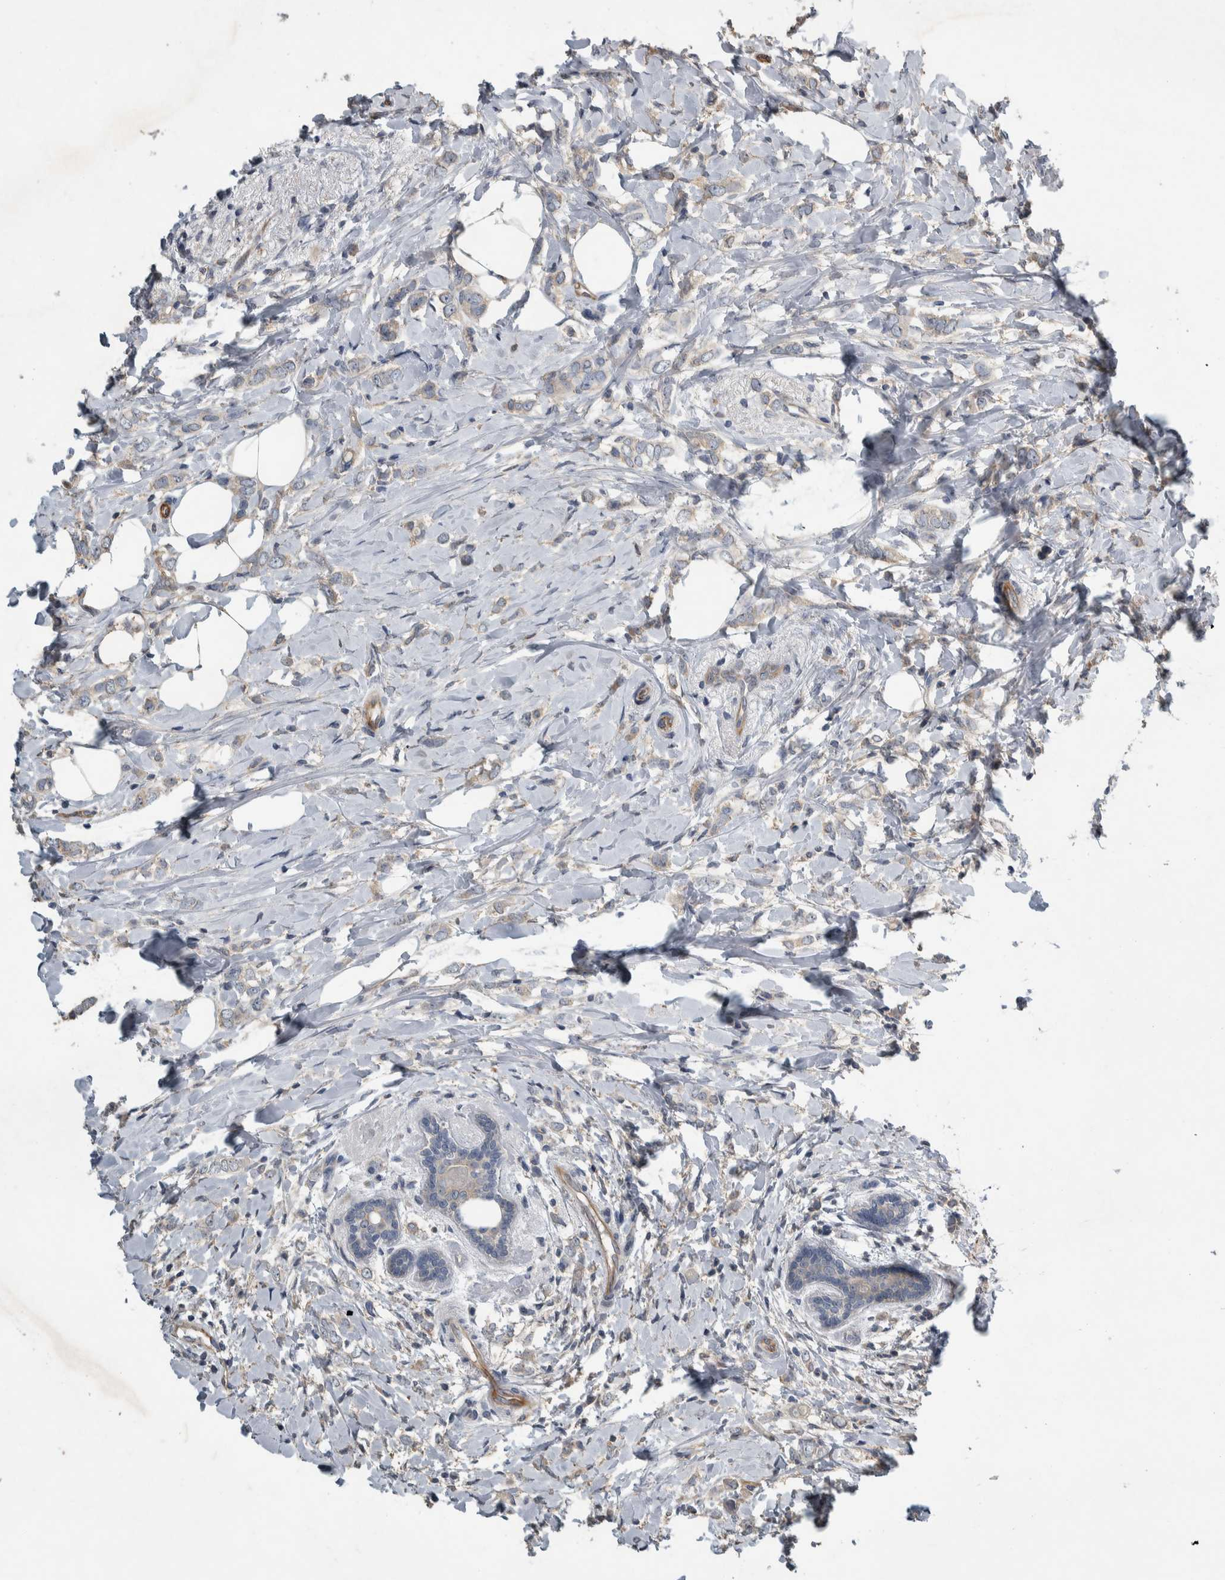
{"staining": {"intensity": "weak", "quantity": "<25%", "location": "cytoplasmic/membranous"}, "tissue": "breast cancer", "cell_type": "Tumor cells", "image_type": "cancer", "snomed": [{"axis": "morphology", "description": "Normal tissue, NOS"}, {"axis": "morphology", "description": "Lobular carcinoma"}, {"axis": "topography", "description": "Breast"}], "caption": "There is no significant positivity in tumor cells of breast lobular carcinoma.", "gene": "NT5C2", "patient": {"sex": "female", "age": 47}}